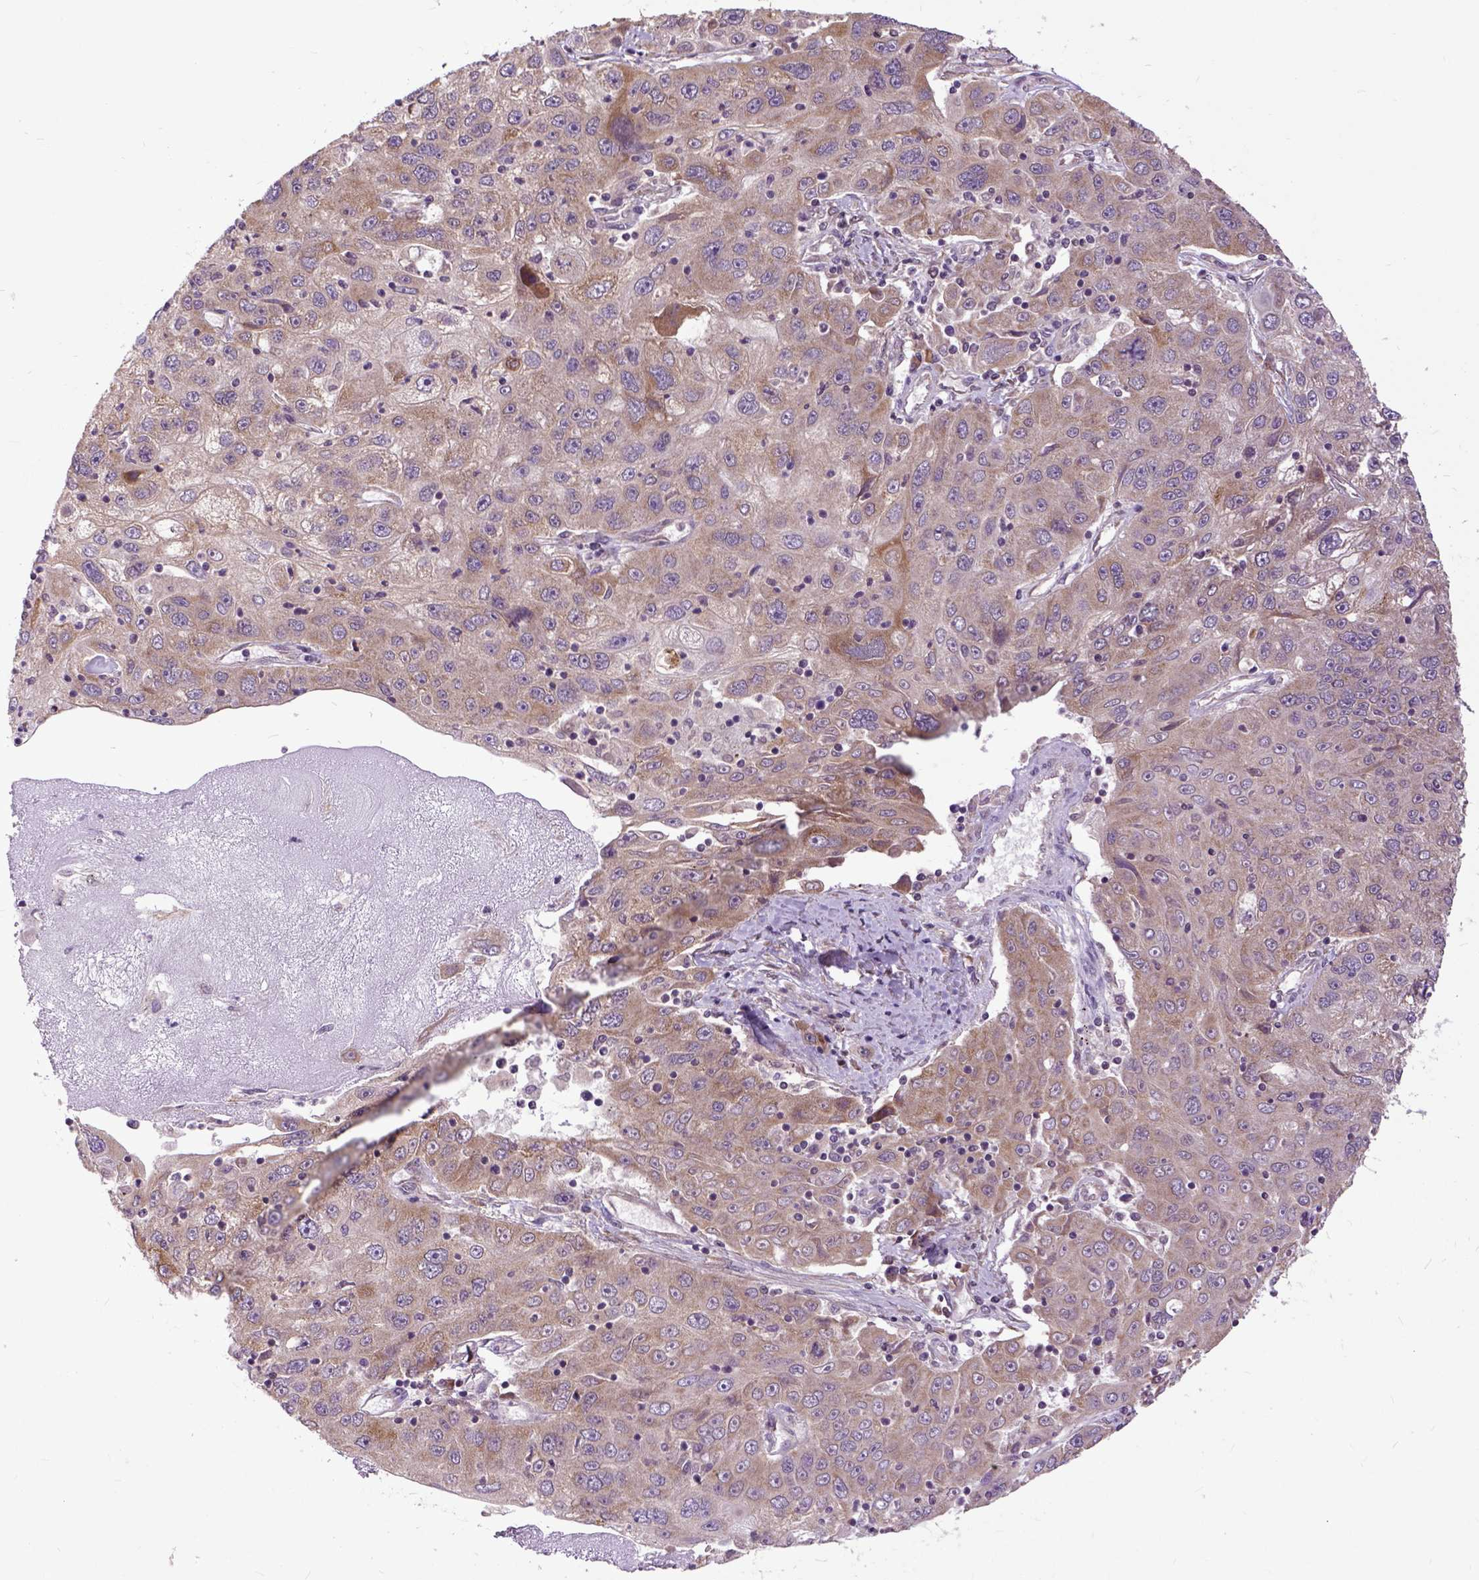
{"staining": {"intensity": "weak", "quantity": ">75%", "location": "cytoplasmic/membranous"}, "tissue": "stomach cancer", "cell_type": "Tumor cells", "image_type": "cancer", "snomed": [{"axis": "morphology", "description": "Adenocarcinoma, NOS"}, {"axis": "topography", "description": "Stomach"}], "caption": "This image exhibits stomach cancer stained with IHC to label a protein in brown. The cytoplasmic/membranous of tumor cells show weak positivity for the protein. Nuclei are counter-stained blue.", "gene": "ARL1", "patient": {"sex": "male", "age": 56}}